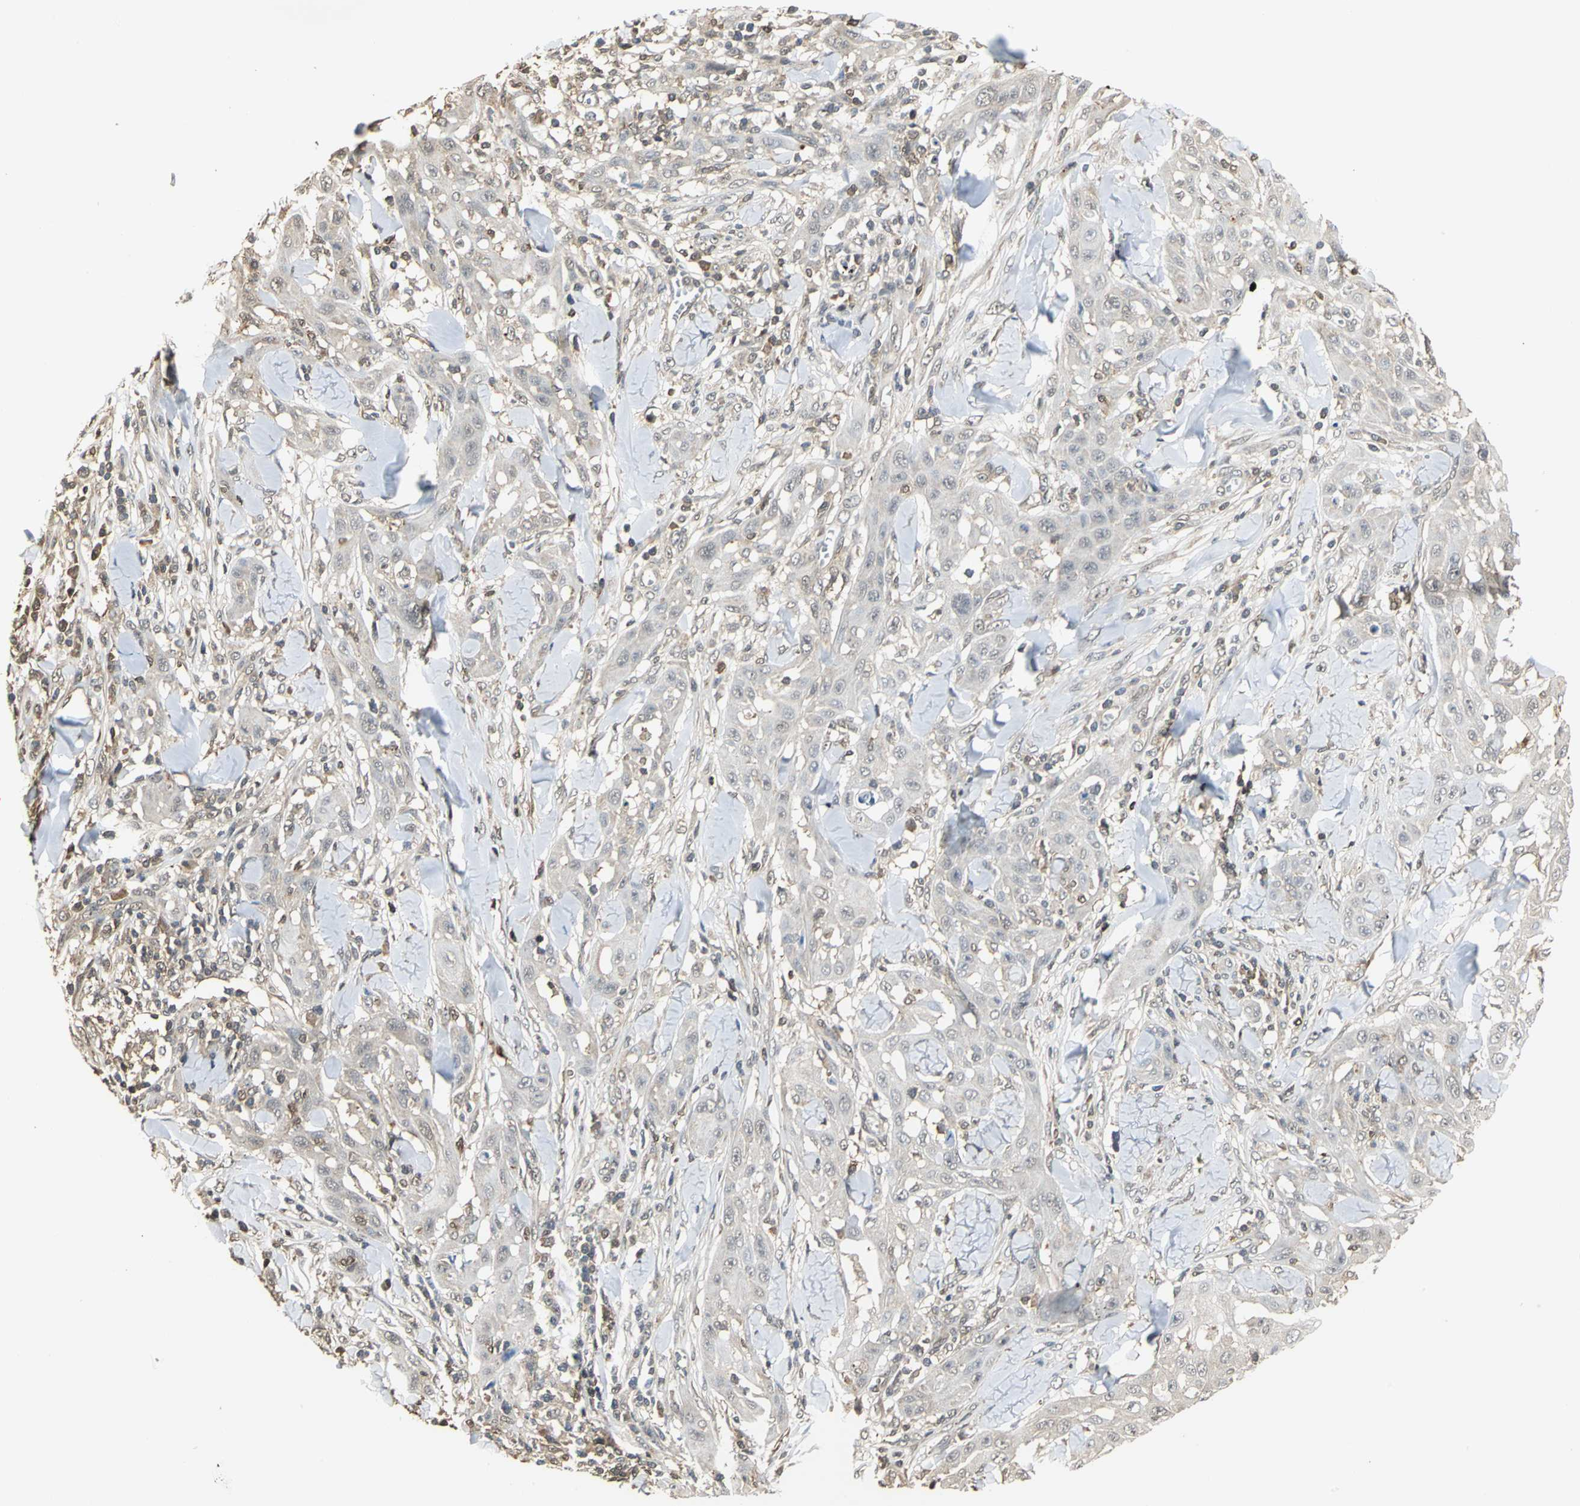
{"staining": {"intensity": "negative", "quantity": "none", "location": "none"}, "tissue": "skin cancer", "cell_type": "Tumor cells", "image_type": "cancer", "snomed": [{"axis": "morphology", "description": "Squamous cell carcinoma, NOS"}, {"axis": "topography", "description": "Skin"}], "caption": "DAB (3,3'-diaminobenzidine) immunohistochemical staining of human skin cancer shows no significant positivity in tumor cells. Brightfield microscopy of immunohistochemistry stained with DAB (3,3'-diaminobenzidine) (brown) and hematoxylin (blue), captured at high magnification.", "gene": "PARK7", "patient": {"sex": "male", "age": 24}}